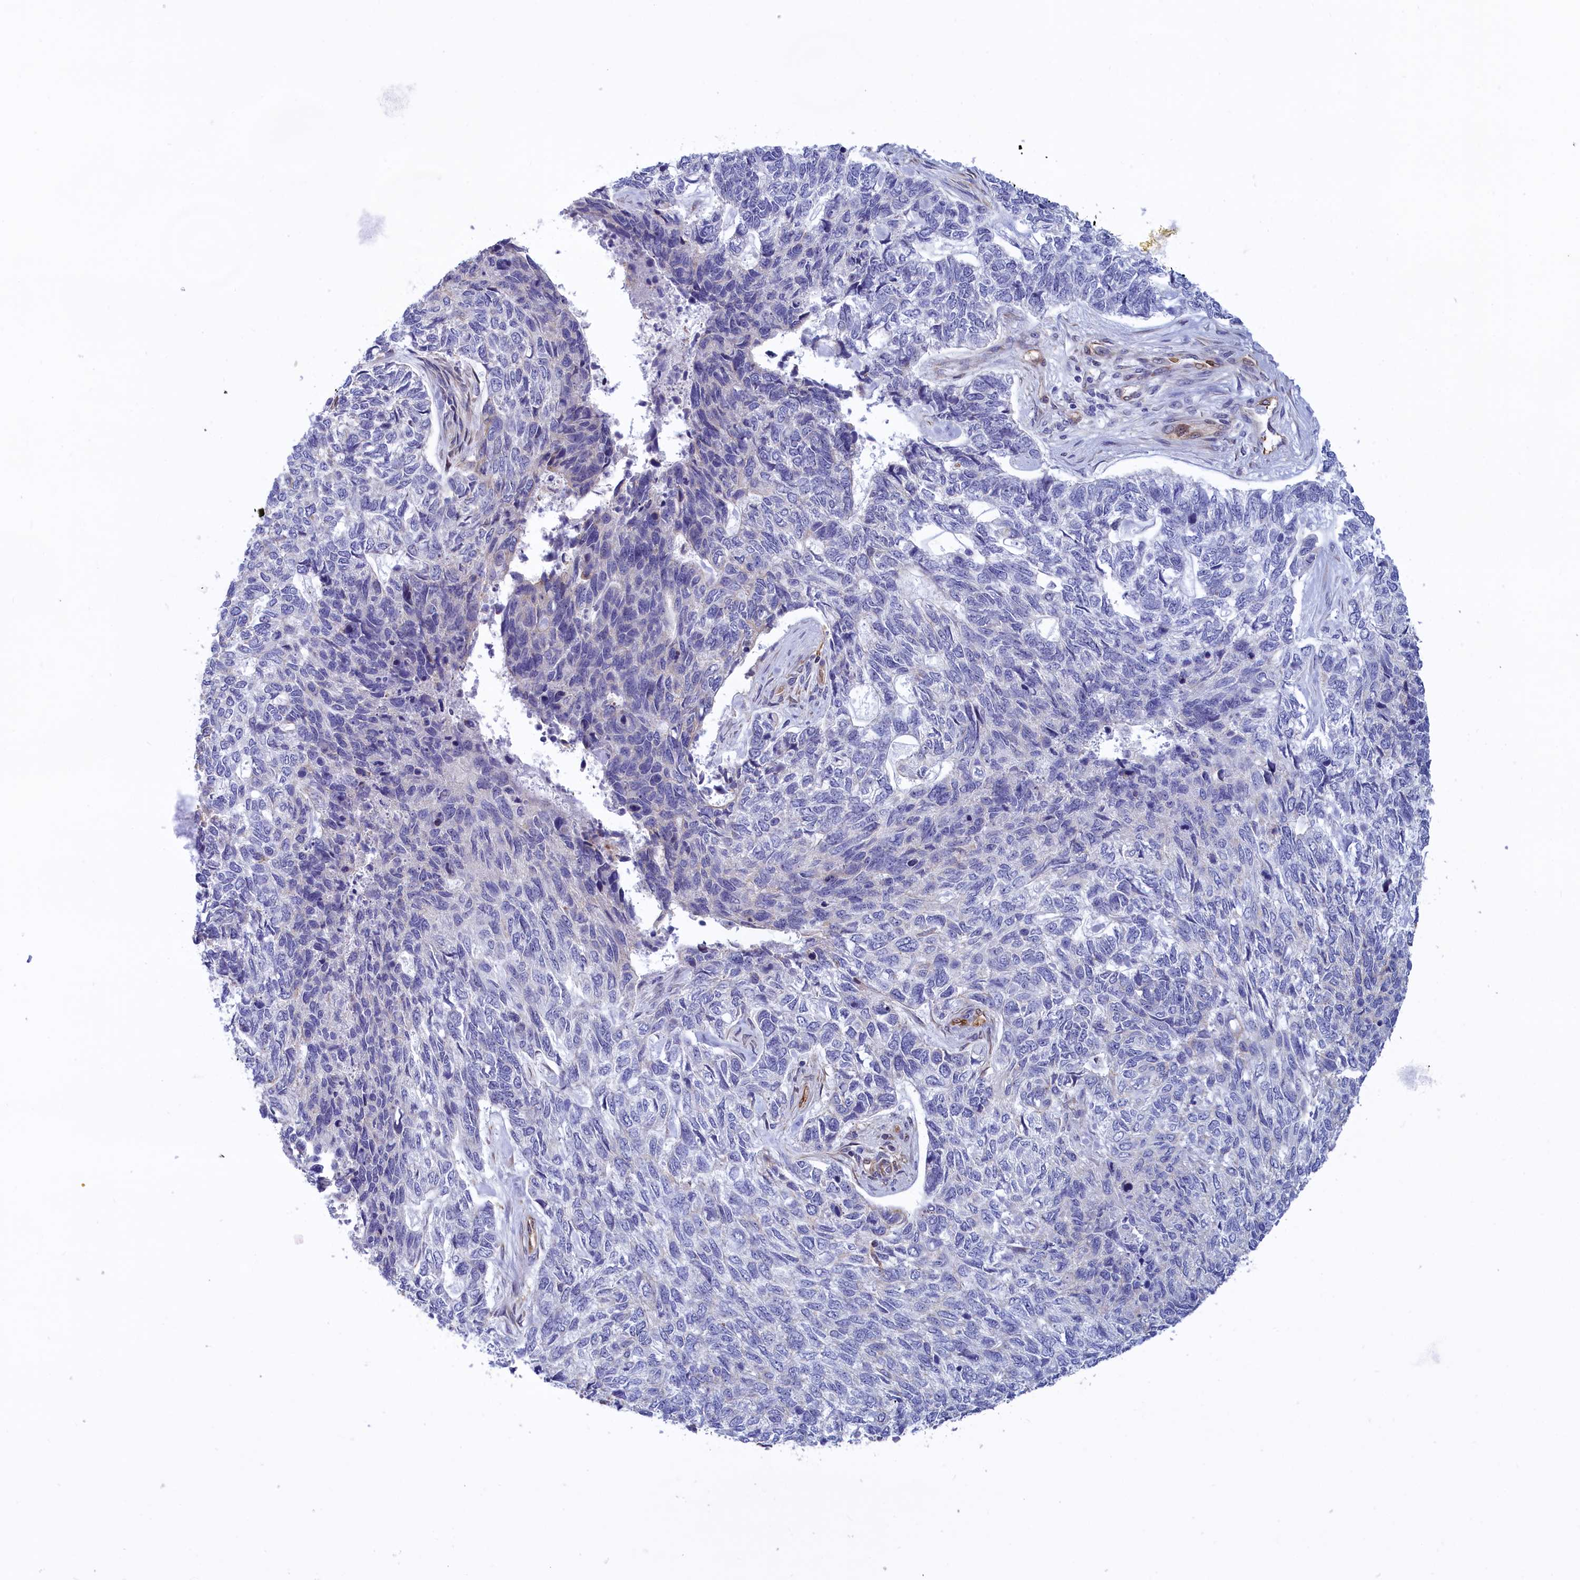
{"staining": {"intensity": "negative", "quantity": "none", "location": "none"}, "tissue": "skin cancer", "cell_type": "Tumor cells", "image_type": "cancer", "snomed": [{"axis": "morphology", "description": "Basal cell carcinoma"}, {"axis": "topography", "description": "Skin"}], "caption": "This is an IHC micrograph of skin cancer (basal cell carcinoma). There is no positivity in tumor cells.", "gene": "ABCC12", "patient": {"sex": "female", "age": 65}}